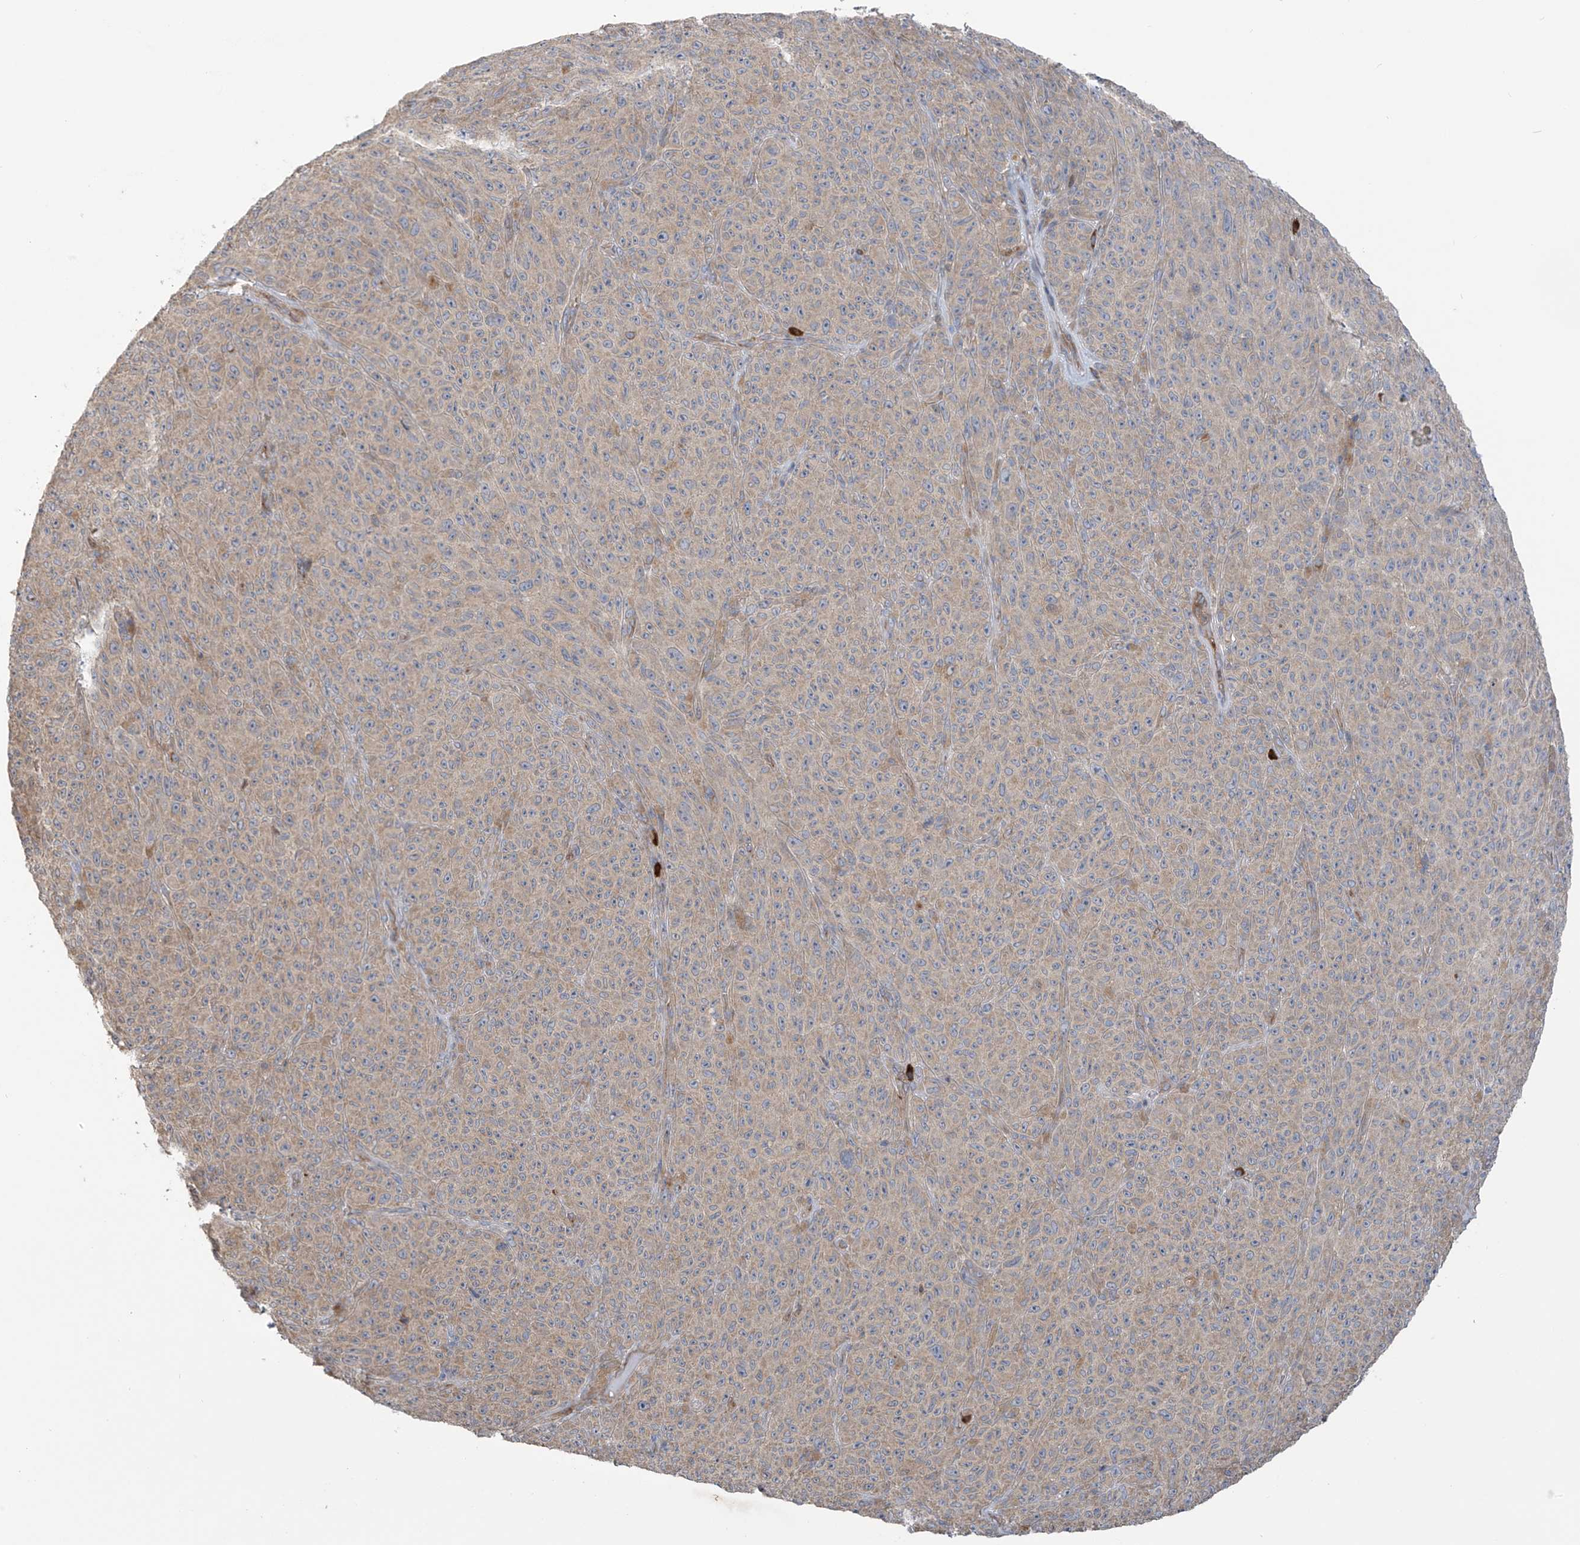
{"staining": {"intensity": "weak", "quantity": "25%-75%", "location": "cytoplasmic/membranous"}, "tissue": "melanoma", "cell_type": "Tumor cells", "image_type": "cancer", "snomed": [{"axis": "morphology", "description": "Malignant melanoma, NOS"}, {"axis": "topography", "description": "Skin"}], "caption": "An image of melanoma stained for a protein exhibits weak cytoplasmic/membranous brown staining in tumor cells.", "gene": "KIAA1522", "patient": {"sex": "female", "age": 82}}